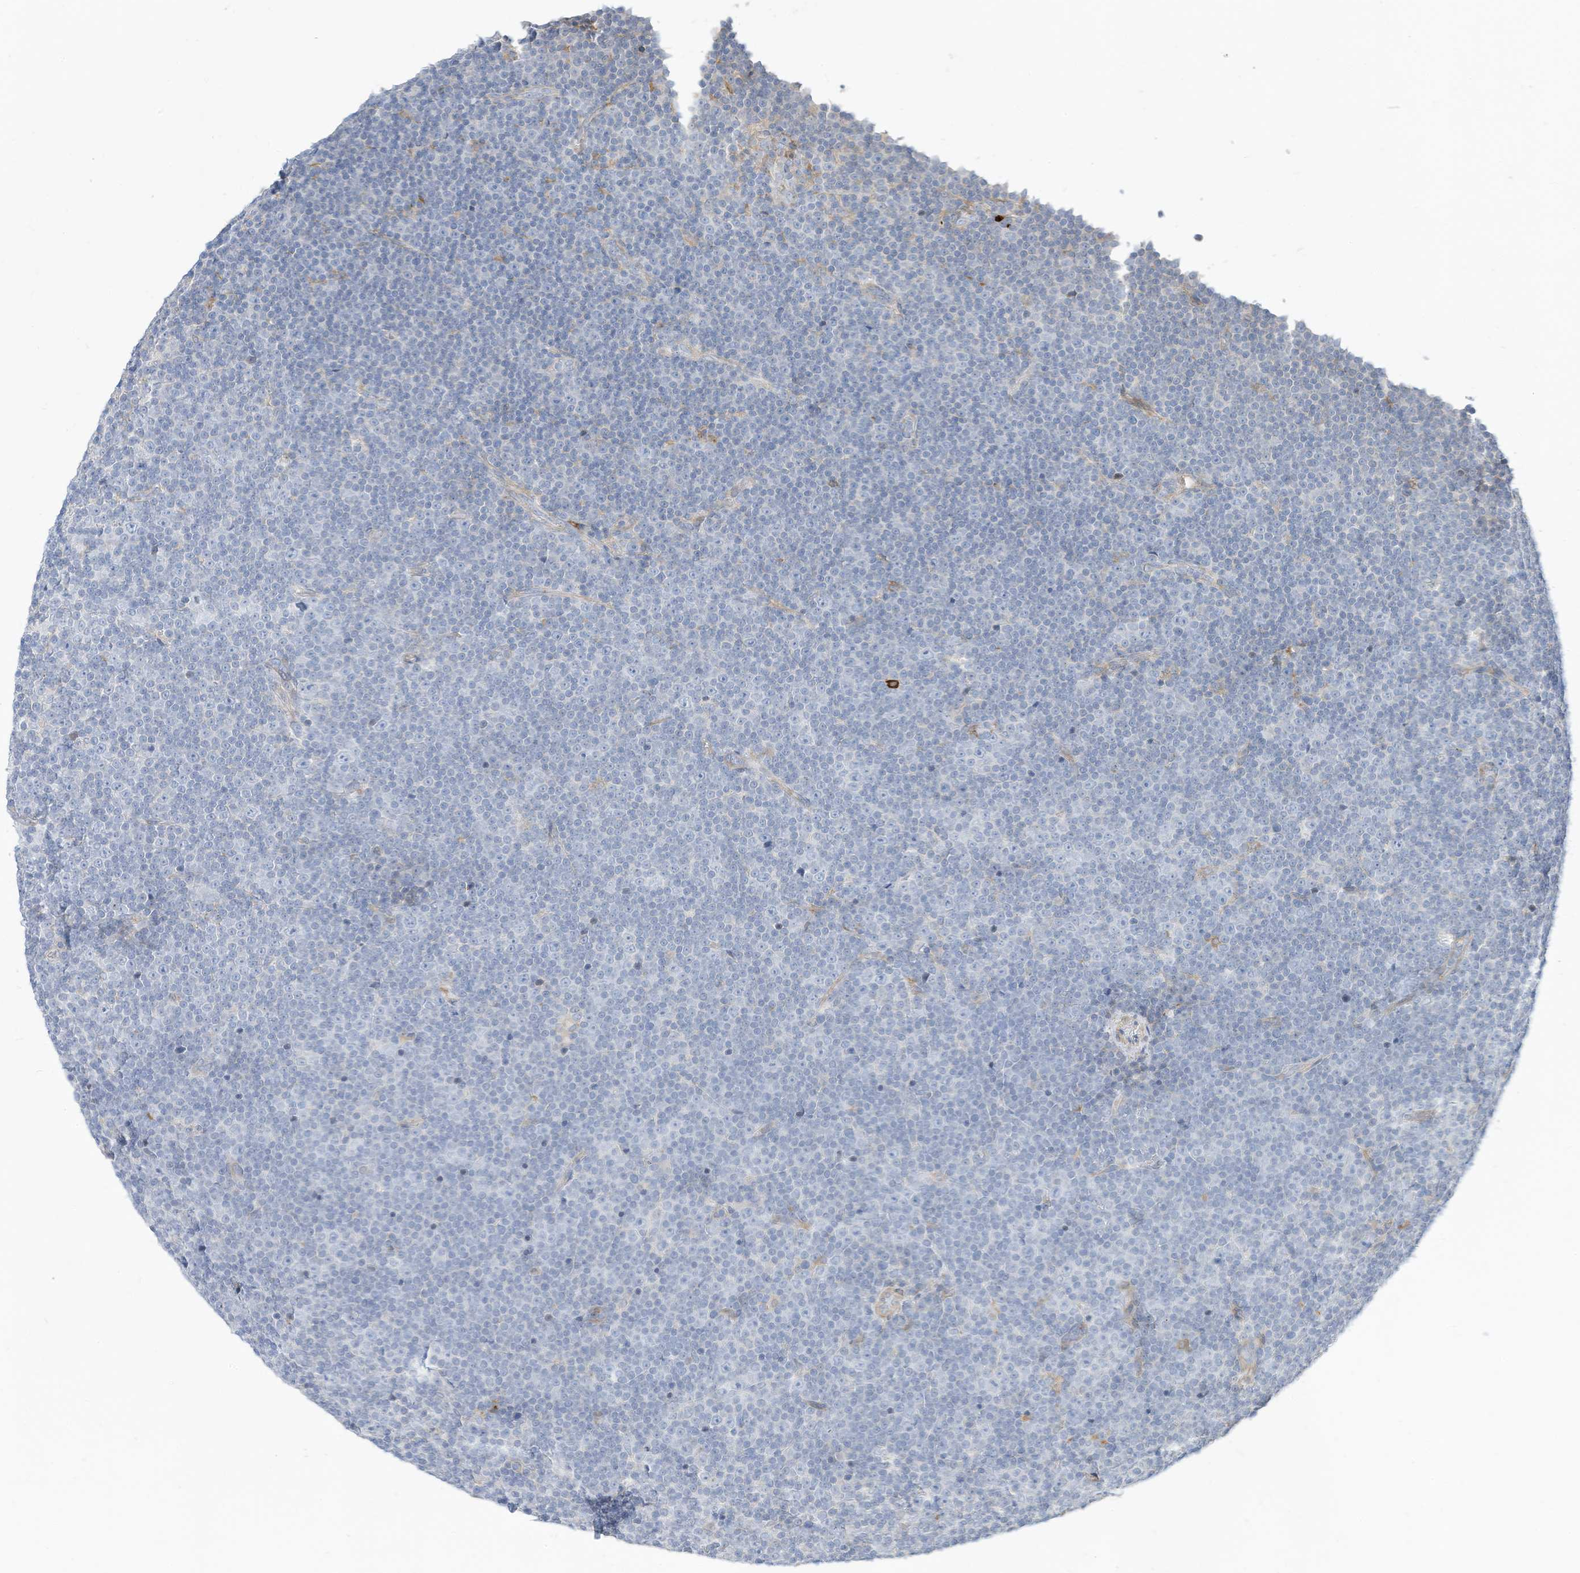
{"staining": {"intensity": "negative", "quantity": "none", "location": "none"}, "tissue": "lymphoma", "cell_type": "Tumor cells", "image_type": "cancer", "snomed": [{"axis": "morphology", "description": "Malignant lymphoma, non-Hodgkin's type, Low grade"}, {"axis": "topography", "description": "Lymph node"}], "caption": "This photomicrograph is of lymphoma stained with immunohistochemistry to label a protein in brown with the nuclei are counter-stained blue. There is no staining in tumor cells. The staining was performed using DAB to visualize the protein expression in brown, while the nuclei were stained in blue with hematoxylin (Magnification: 20x).", "gene": "ATP13A1", "patient": {"sex": "female", "age": 67}}